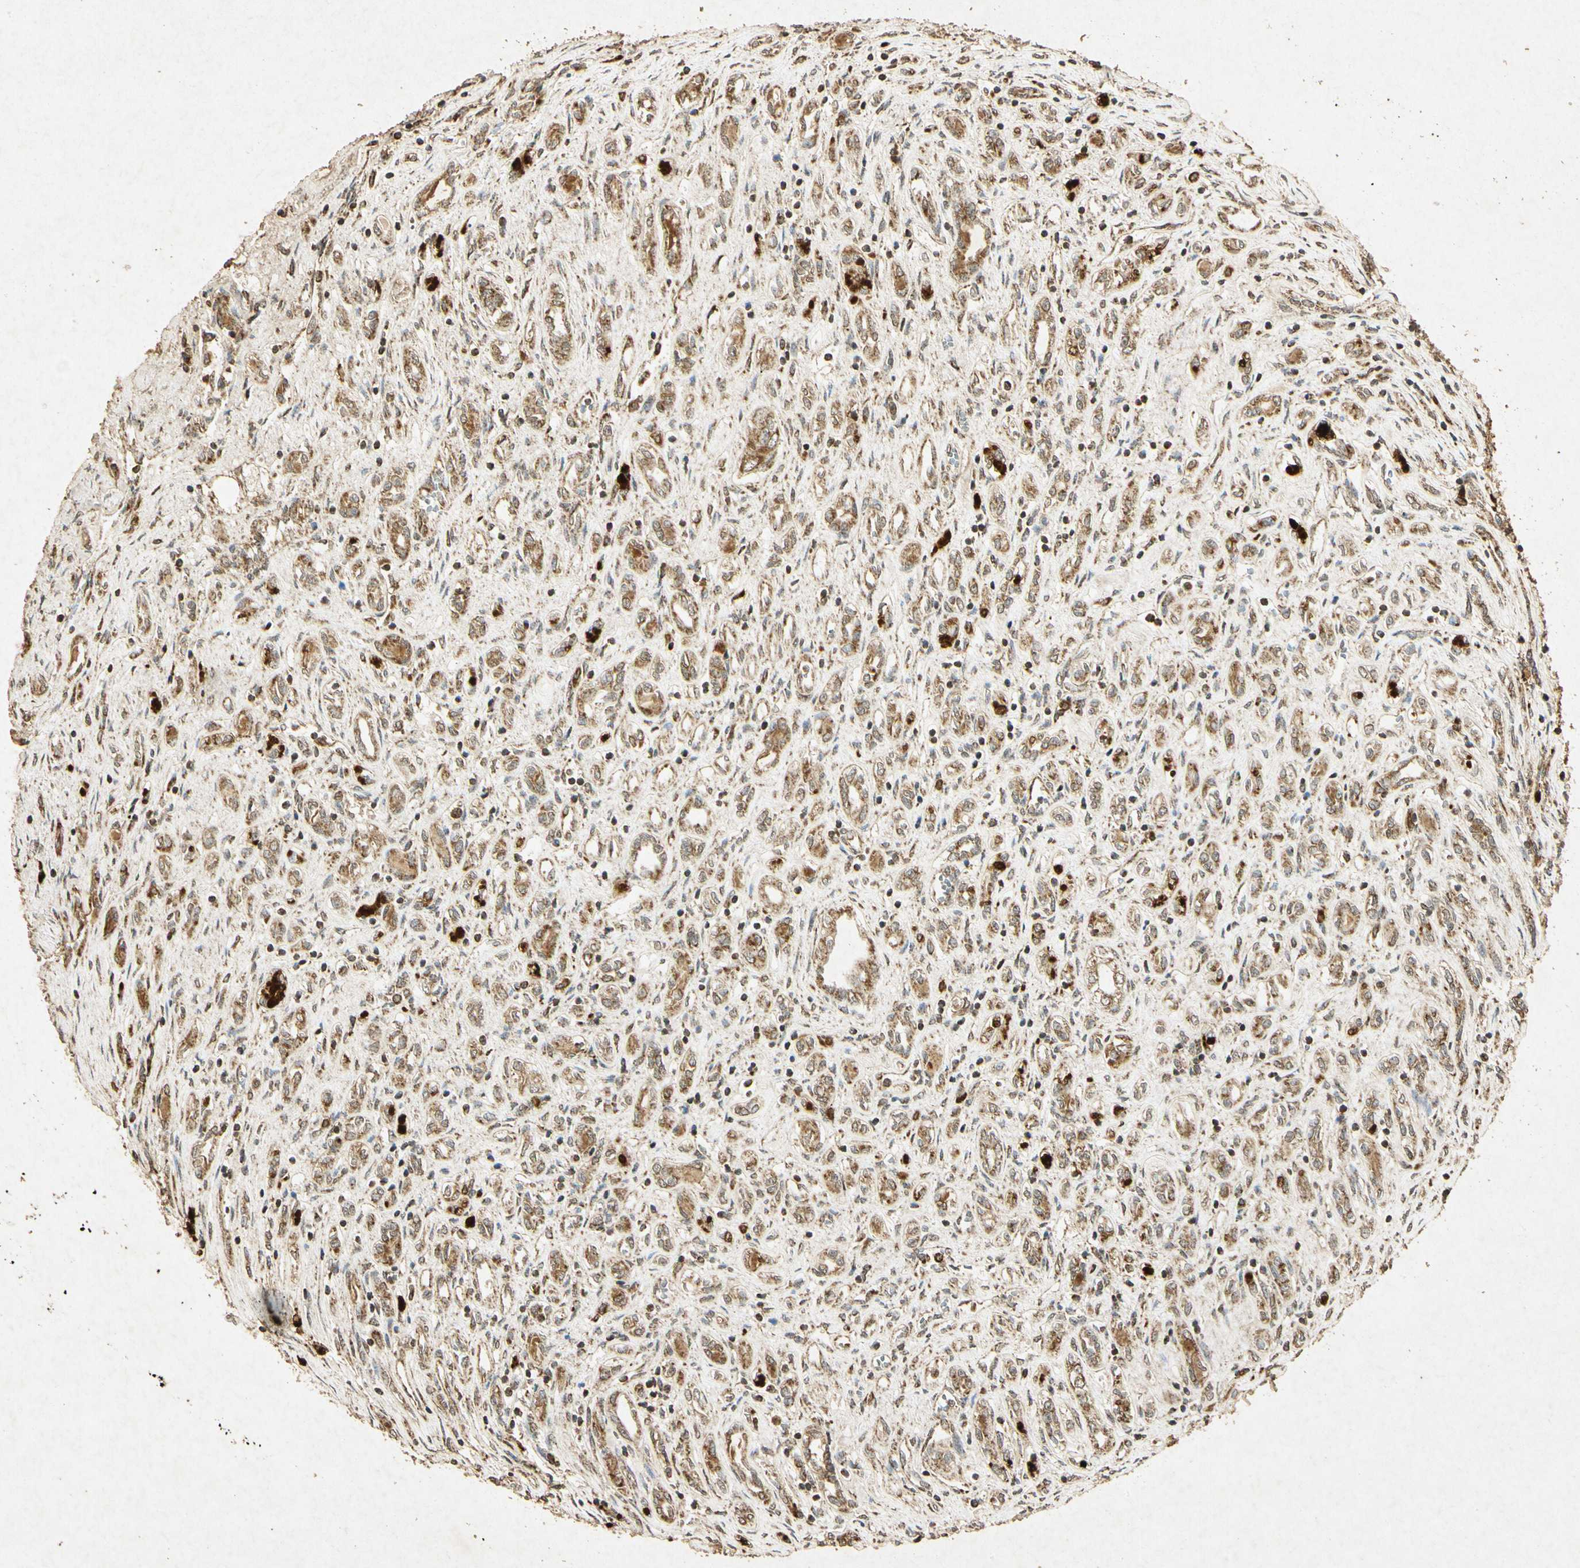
{"staining": {"intensity": "moderate", "quantity": ">75%", "location": "cytoplasmic/membranous"}, "tissue": "renal cancer", "cell_type": "Tumor cells", "image_type": "cancer", "snomed": [{"axis": "morphology", "description": "Adenocarcinoma, NOS"}, {"axis": "topography", "description": "Kidney"}], "caption": "Protein expression analysis of renal adenocarcinoma demonstrates moderate cytoplasmic/membranous expression in about >75% of tumor cells.", "gene": "PRDX3", "patient": {"sex": "female", "age": 70}}